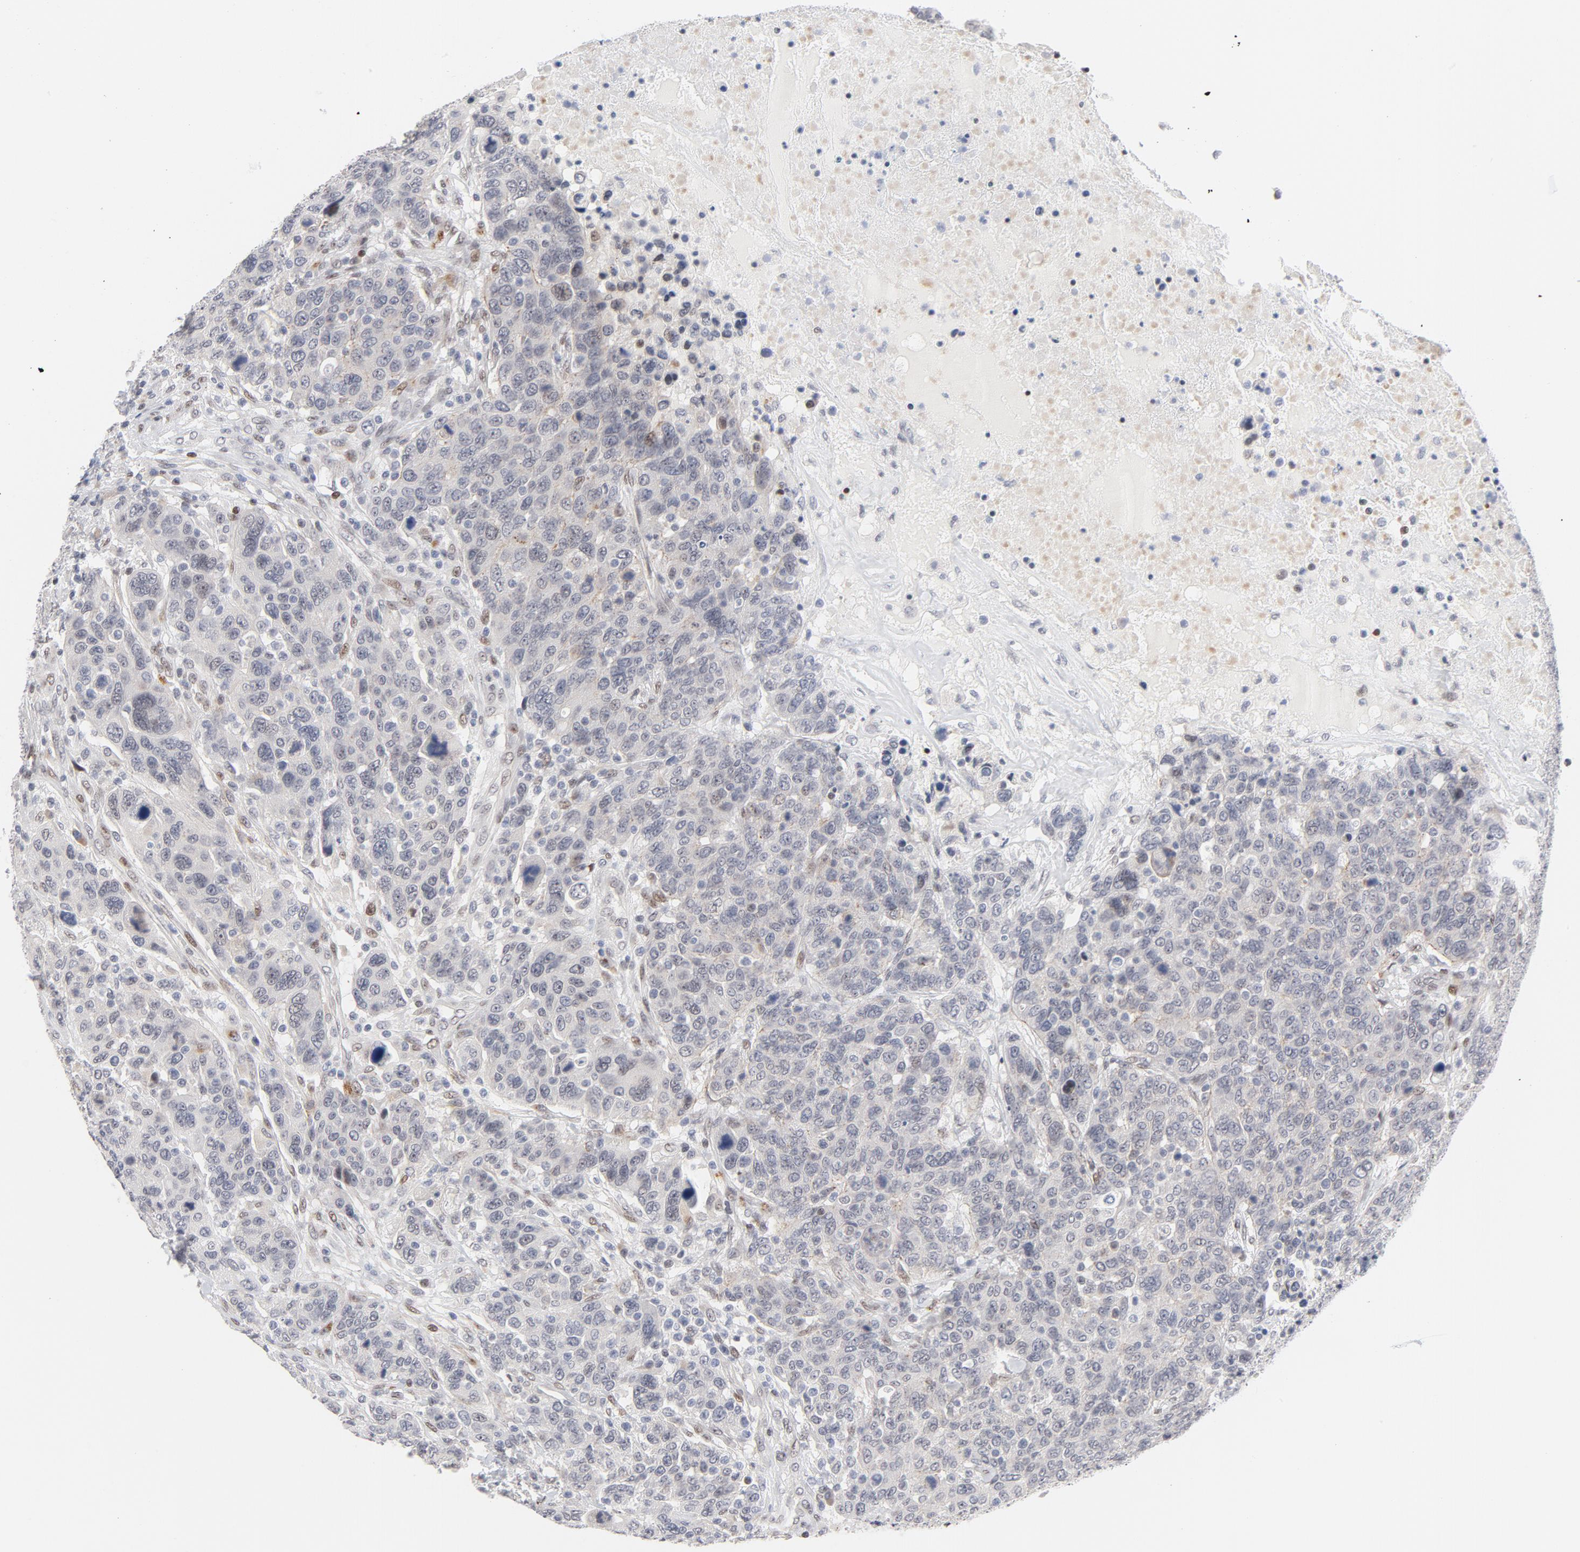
{"staining": {"intensity": "weak", "quantity": "<25%", "location": "nuclear"}, "tissue": "breast cancer", "cell_type": "Tumor cells", "image_type": "cancer", "snomed": [{"axis": "morphology", "description": "Duct carcinoma"}, {"axis": "topography", "description": "Breast"}], "caption": "This is an IHC histopathology image of breast infiltrating ductal carcinoma. There is no expression in tumor cells.", "gene": "NFIC", "patient": {"sex": "female", "age": 37}}